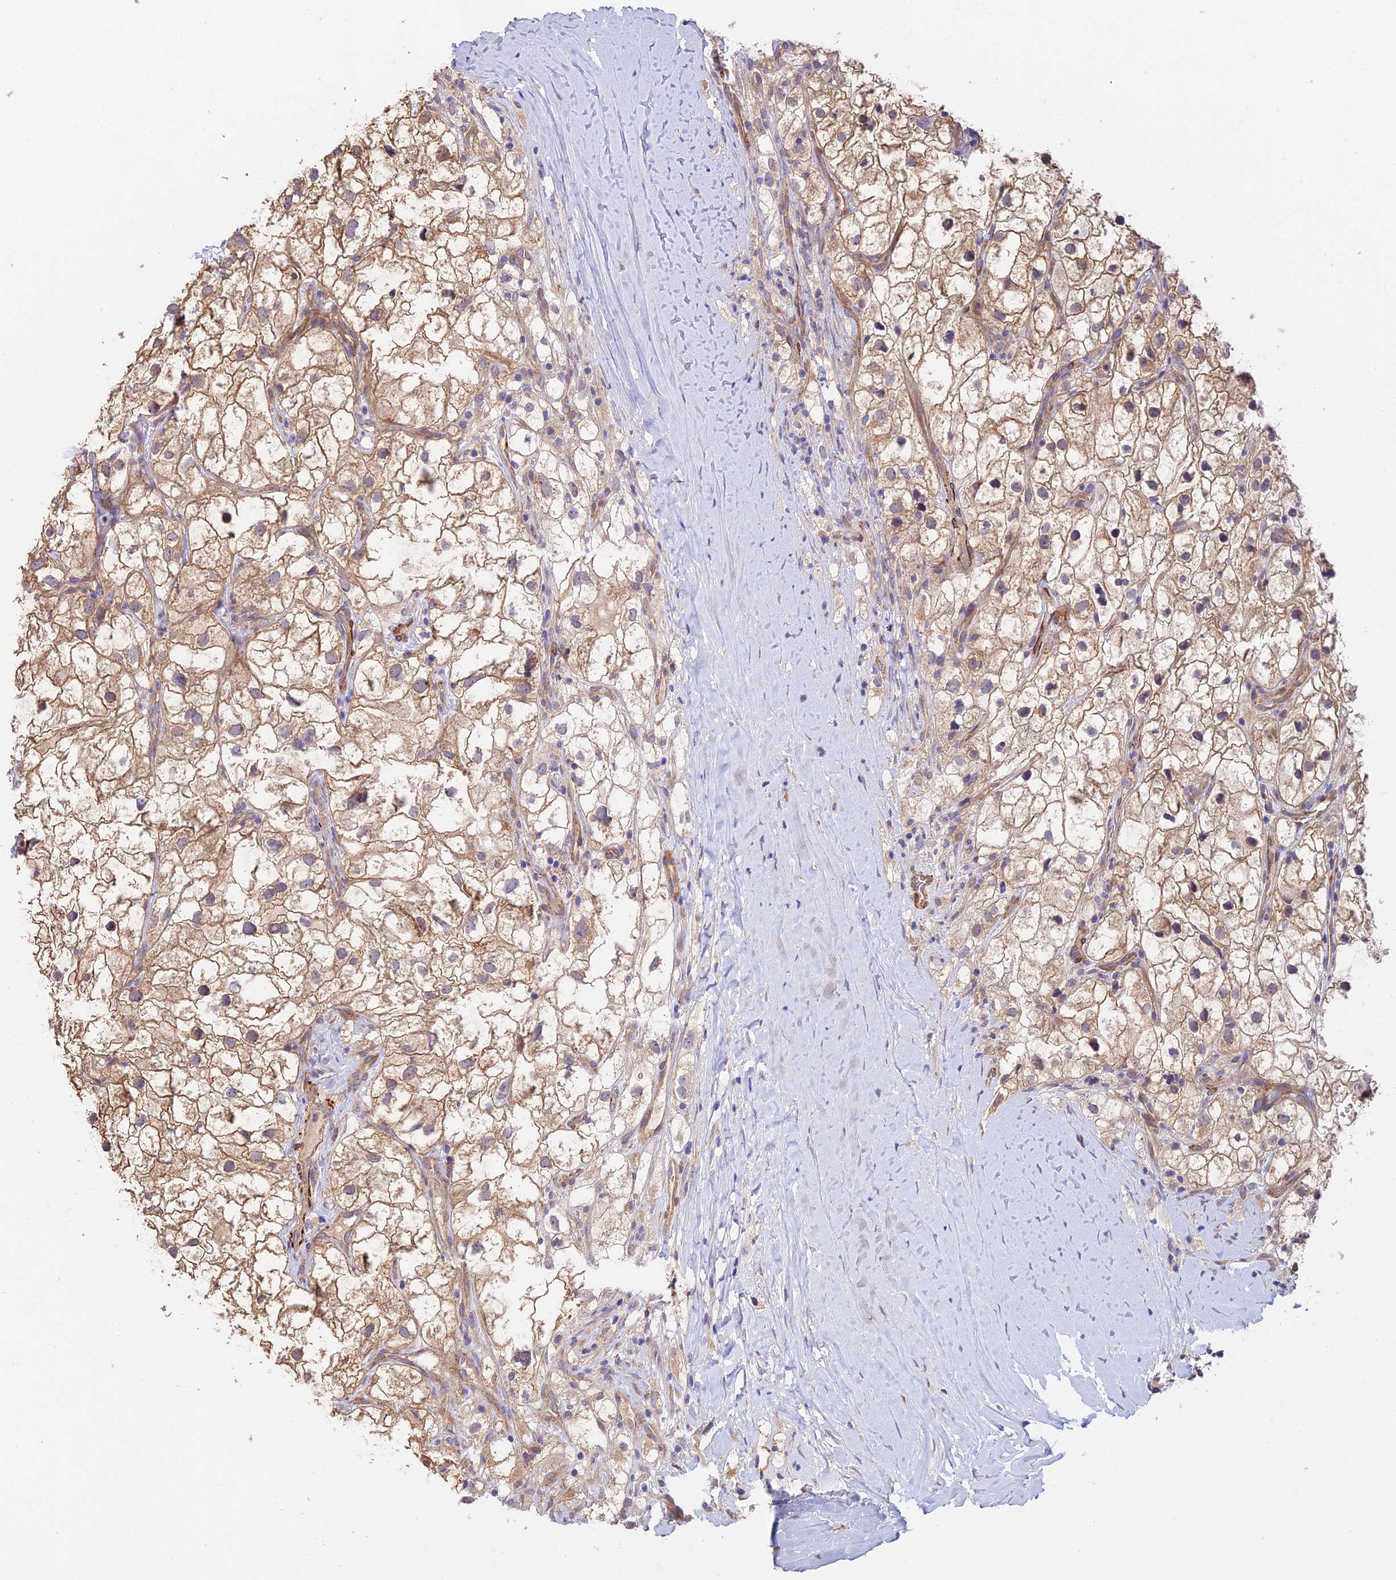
{"staining": {"intensity": "moderate", "quantity": "25%-75%", "location": "cytoplasmic/membranous"}, "tissue": "renal cancer", "cell_type": "Tumor cells", "image_type": "cancer", "snomed": [{"axis": "morphology", "description": "Adenocarcinoma, NOS"}, {"axis": "topography", "description": "Kidney"}], "caption": "Immunohistochemical staining of renal adenocarcinoma reveals moderate cytoplasmic/membranous protein staining in approximately 25%-75% of tumor cells.", "gene": "ANKRD50", "patient": {"sex": "male", "age": 59}}